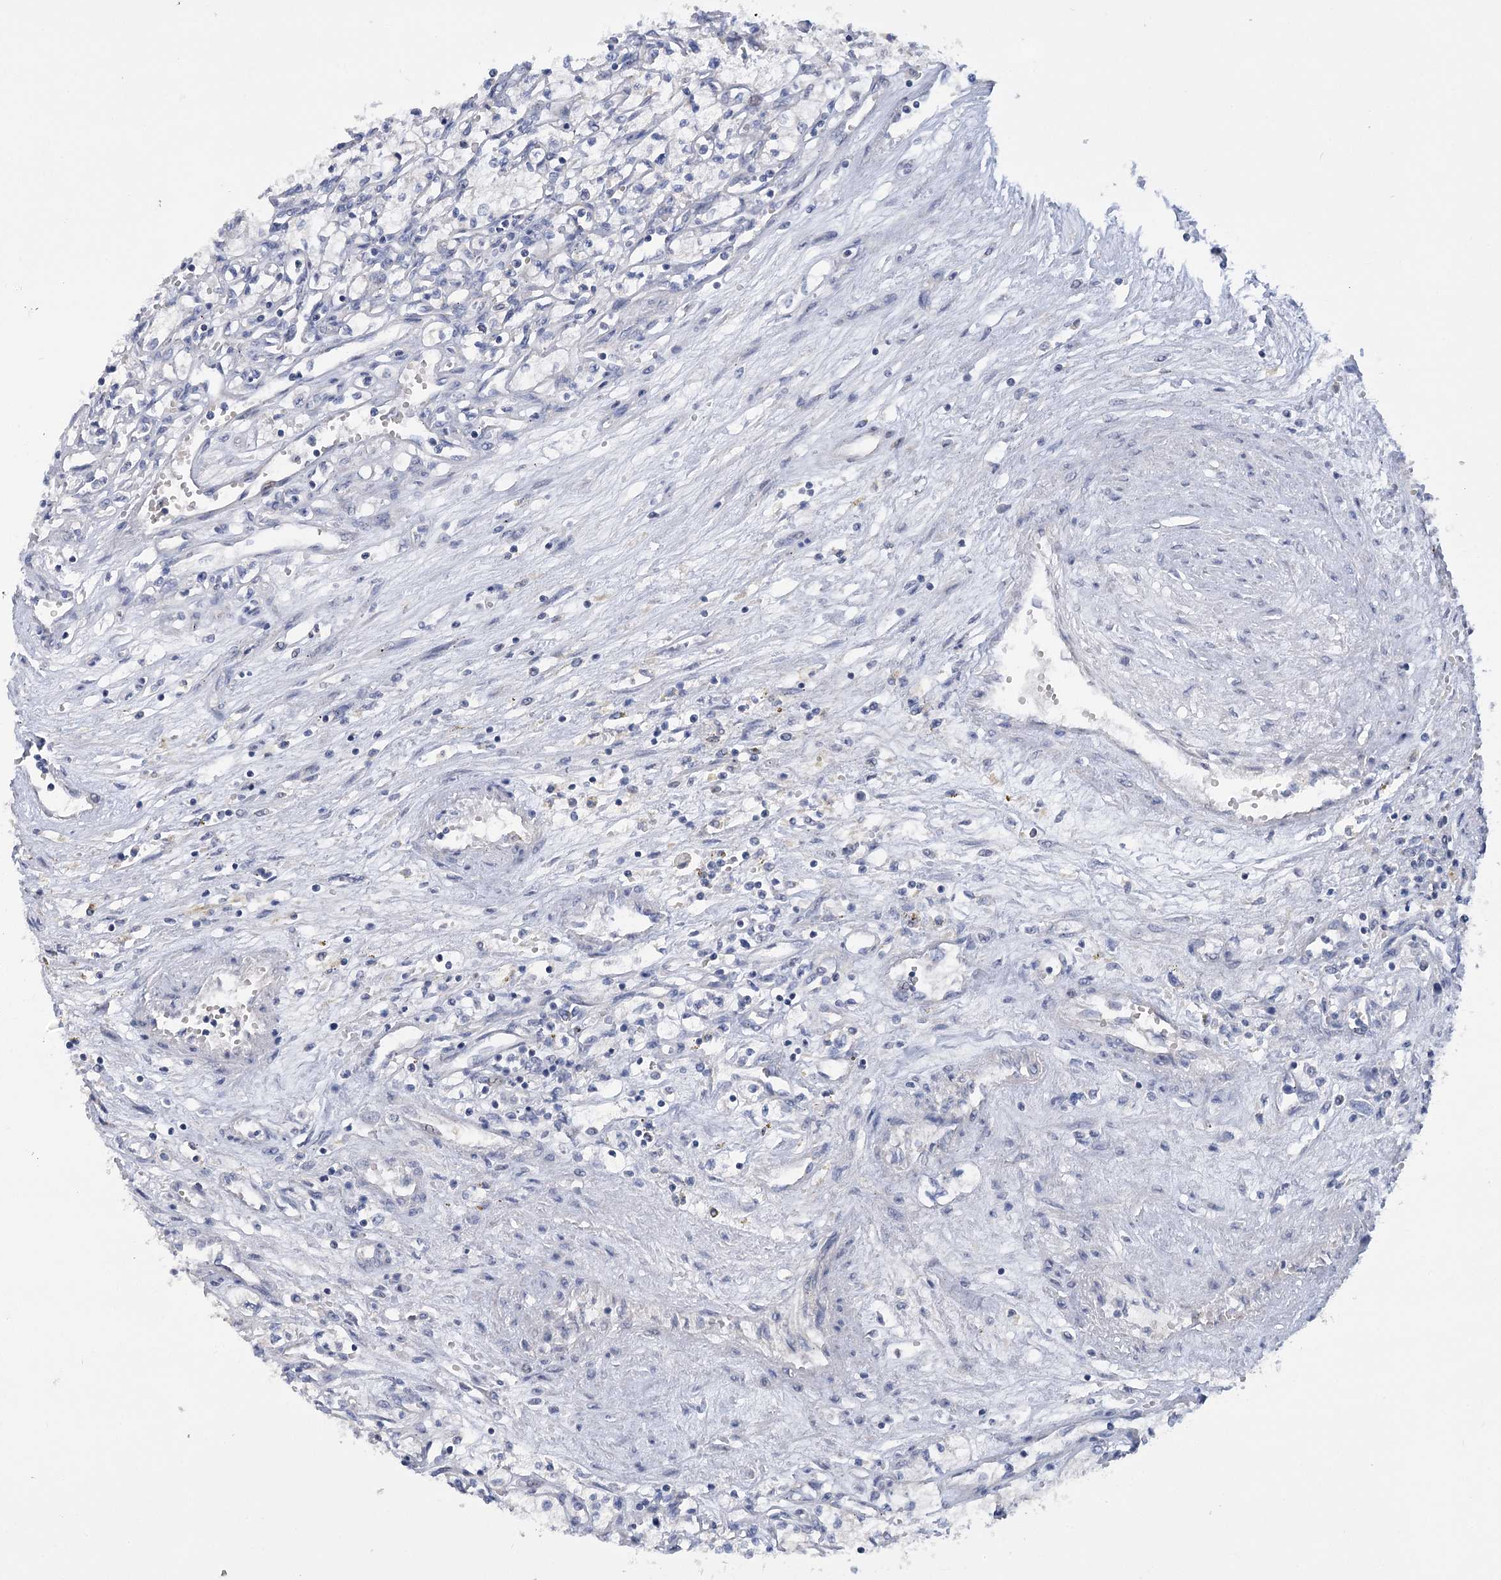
{"staining": {"intensity": "negative", "quantity": "none", "location": "none"}, "tissue": "renal cancer", "cell_type": "Tumor cells", "image_type": "cancer", "snomed": [{"axis": "morphology", "description": "Adenocarcinoma, NOS"}, {"axis": "topography", "description": "Kidney"}], "caption": "The image reveals no staining of tumor cells in renal cancer (adenocarcinoma). Brightfield microscopy of immunohistochemistry stained with DAB (brown) and hematoxylin (blue), captured at high magnification.", "gene": "DCUN1D1", "patient": {"sex": "male", "age": 59}}